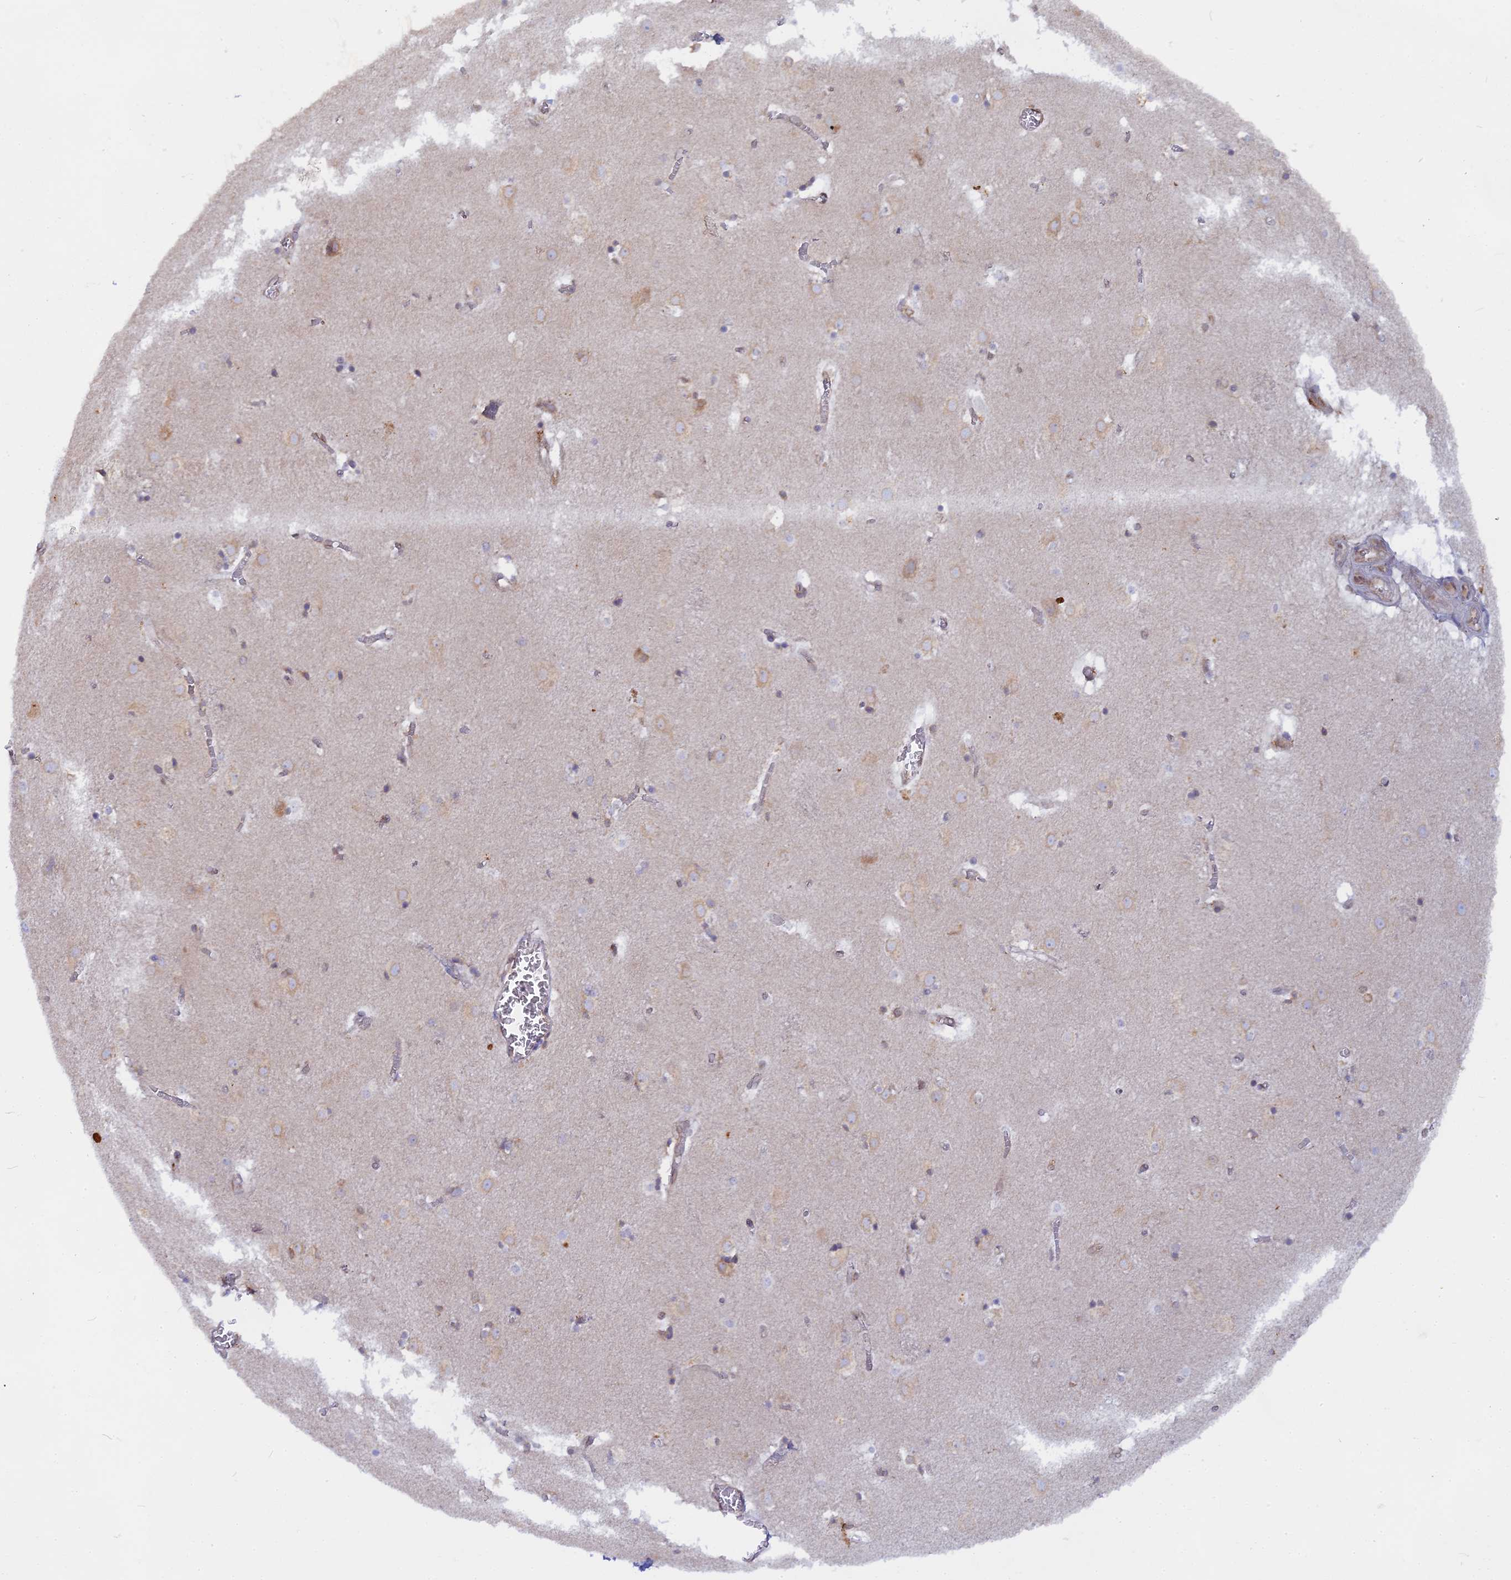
{"staining": {"intensity": "moderate", "quantity": "<25%", "location": "cytoplasmic/membranous"}, "tissue": "caudate", "cell_type": "Glial cells", "image_type": "normal", "snomed": [{"axis": "morphology", "description": "Normal tissue, NOS"}, {"axis": "topography", "description": "Lateral ventricle wall"}], "caption": "IHC micrograph of unremarkable caudate: caudate stained using IHC shows low levels of moderate protein expression localized specifically in the cytoplasmic/membranous of glial cells, appearing as a cytoplasmic/membranous brown color.", "gene": "TLCD1", "patient": {"sex": "male", "age": 70}}